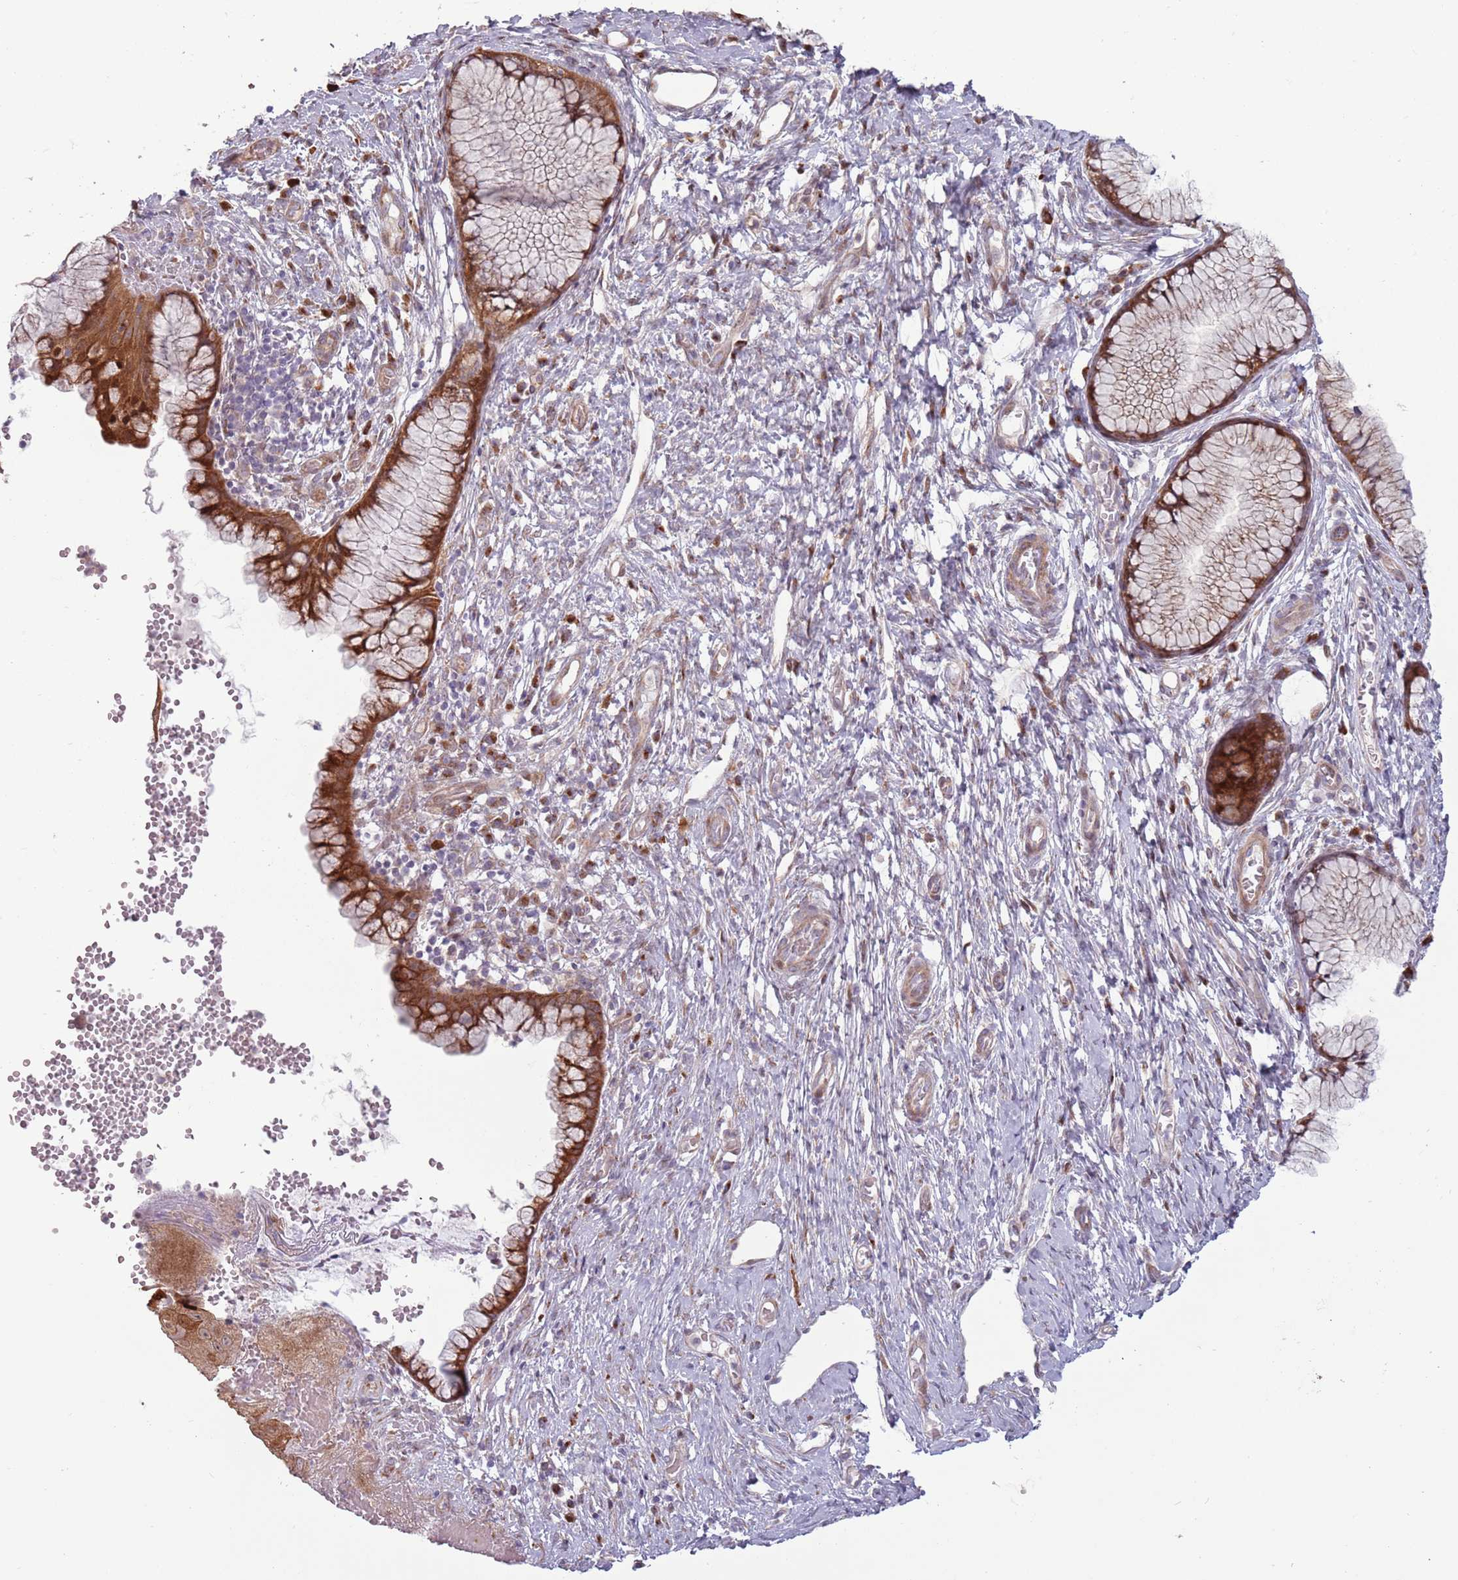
{"staining": {"intensity": "strong", "quantity": "25%-75%", "location": "cytoplasmic/membranous"}, "tissue": "cervix", "cell_type": "Glandular cells", "image_type": "normal", "snomed": [{"axis": "morphology", "description": "Normal tissue, NOS"}, {"axis": "topography", "description": "Cervix"}], "caption": "Protein positivity by immunohistochemistry reveals strong cytoplasmic/membranous positivity in about 25%-75% of glandular cells in unremarkable cervix. Immunohistochemistry (ihc) stains the protein in brown and the nuclei are stained blue.", "gene": "CCDC150", "patient": {"sex": "female", "age": 42}}